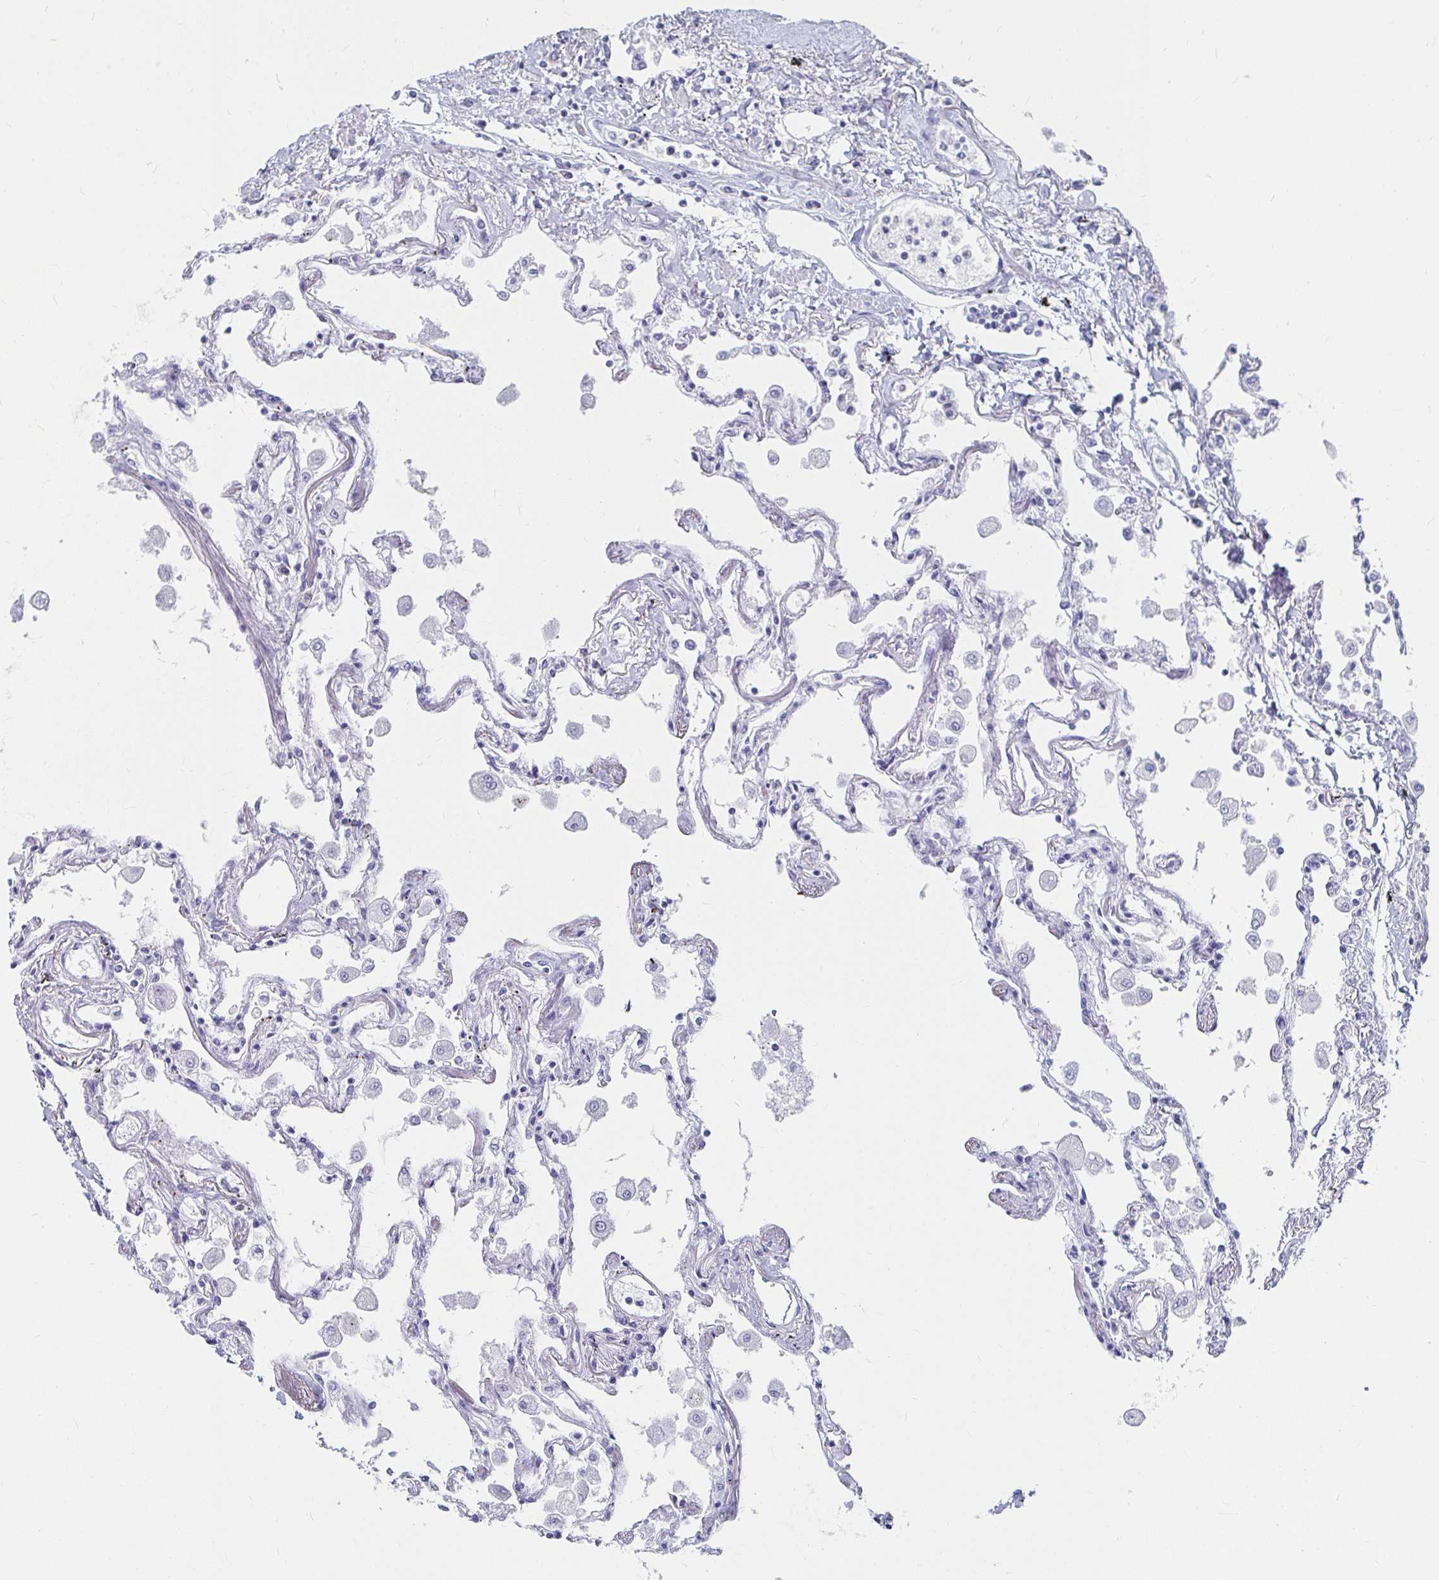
{"staining": {"intensity": "negative", "quantity": "none", "location": "none"}, "tissue": "lung", "cell_type": "Alveolar cells", "image_type": "normal", "snomed": [{"axis": "morphology", "description": "Normal tissue, NOS"}, {"axis": "morphology", "description": "Adenocarcinoma, NOS"}, {"axis": "topography", "description": "Cartilage tissue"}, {"axis": "topography", "description": "Lung"}], "caption": "Benign lung was stained to show a protein in brown. There is no significant positivity in alveolar cells. Brightfield microscopy of immunohistochemistry stained with DAB (3,3'-diaminobenzidine) (brown) and hematoxylin (blue), captured at high magnification.", "gene": "CA9", "patient": {"sex": "female", "age": 67}}